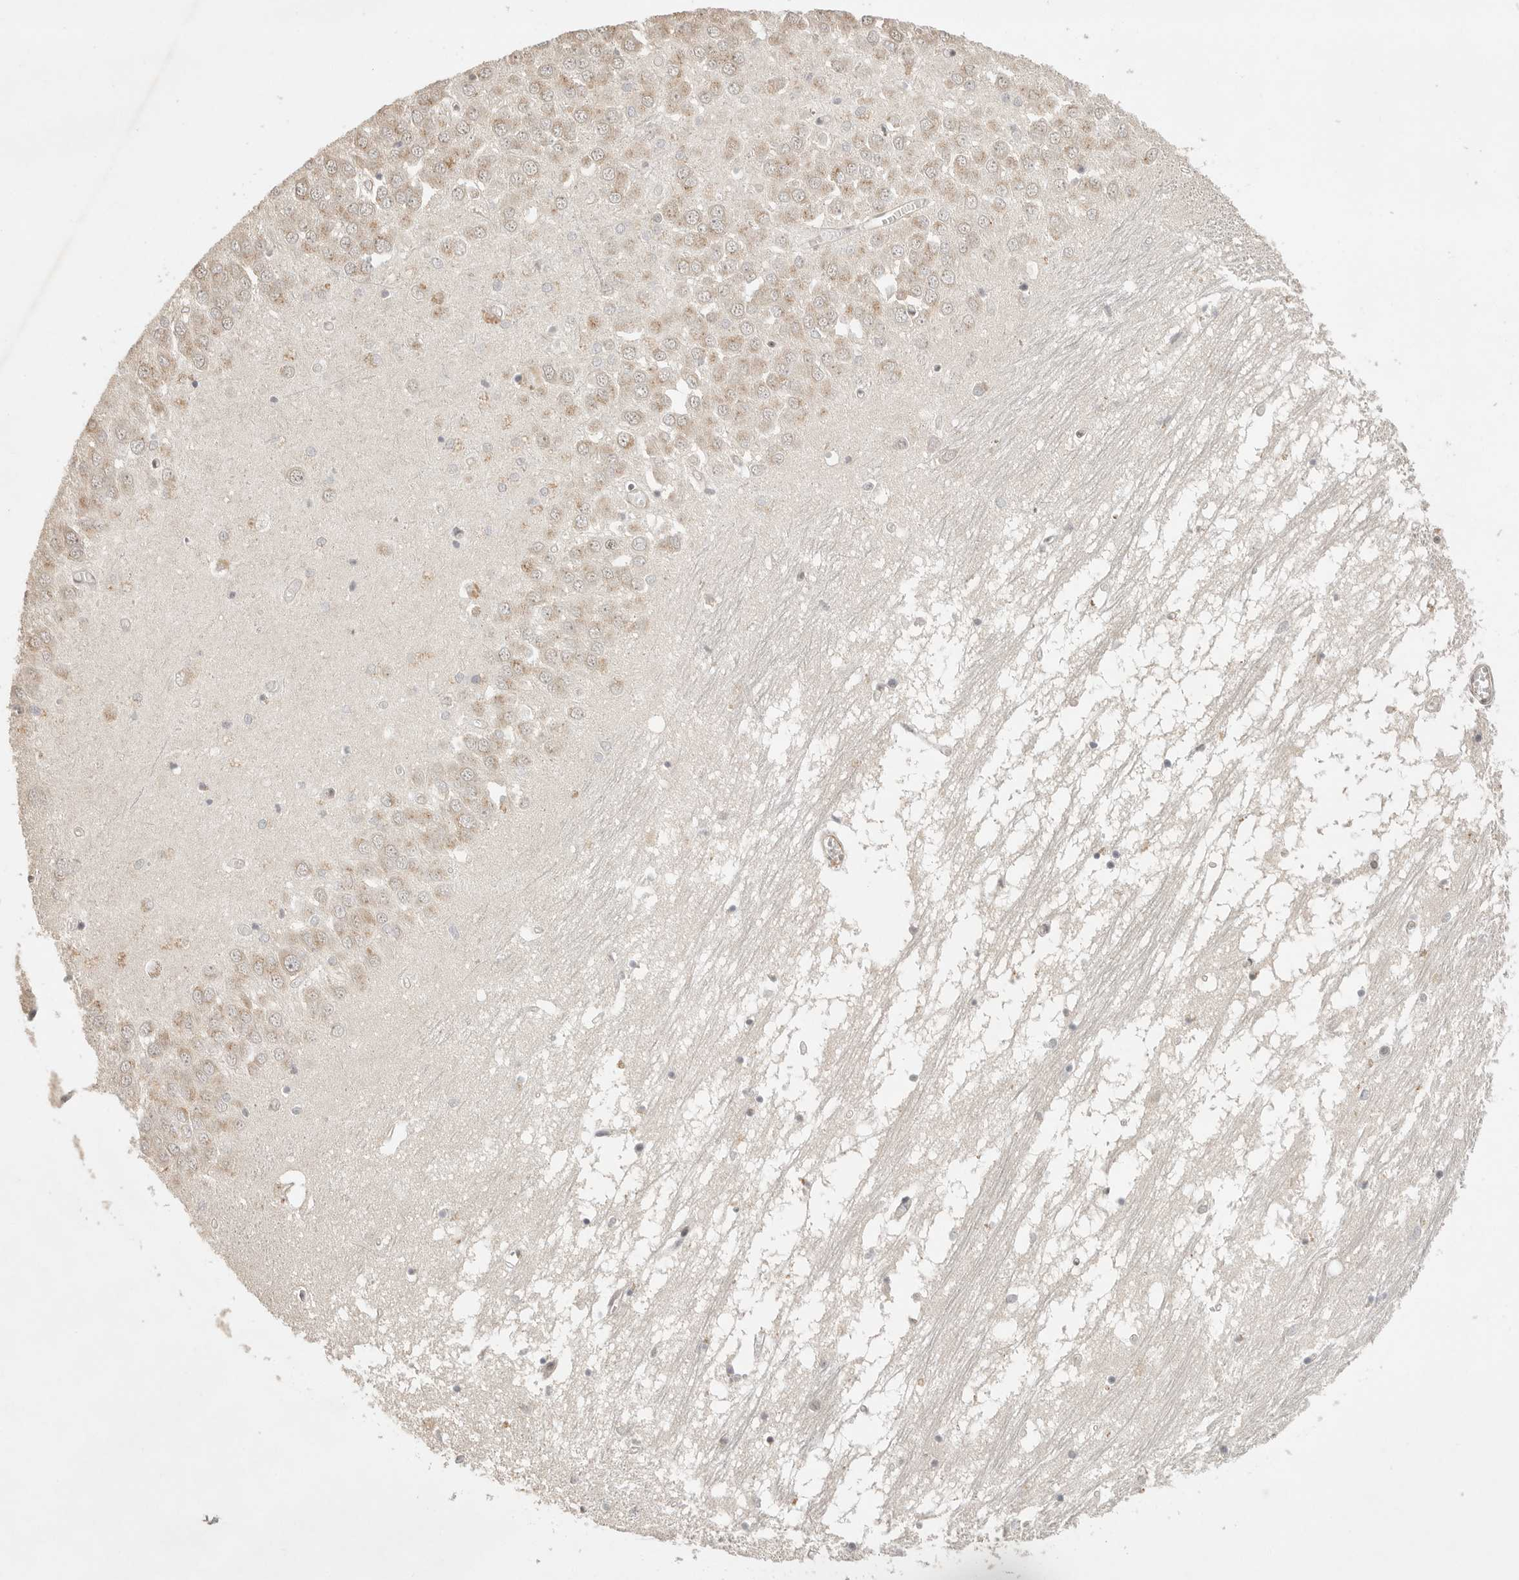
{"staining": {"intensity": "weak", "quantity": "<25%", "location": "nuclear"}, "tissue": "hippocampus", "cell_type": "Glial cells", "image_type": "normal", "snomed": [{"axis": "morphology", "description": "Normal tissue, NOS"}, {"axis": "topography", "description": "Hippocampus"}], "caption": "Immunohistochemical staining of benign human hippocampus exhibits no significant positivity in glial cells. Nuclei are stained in blue.", "gene": "POMP", "patient": {"sex": "male", "age": 70}}